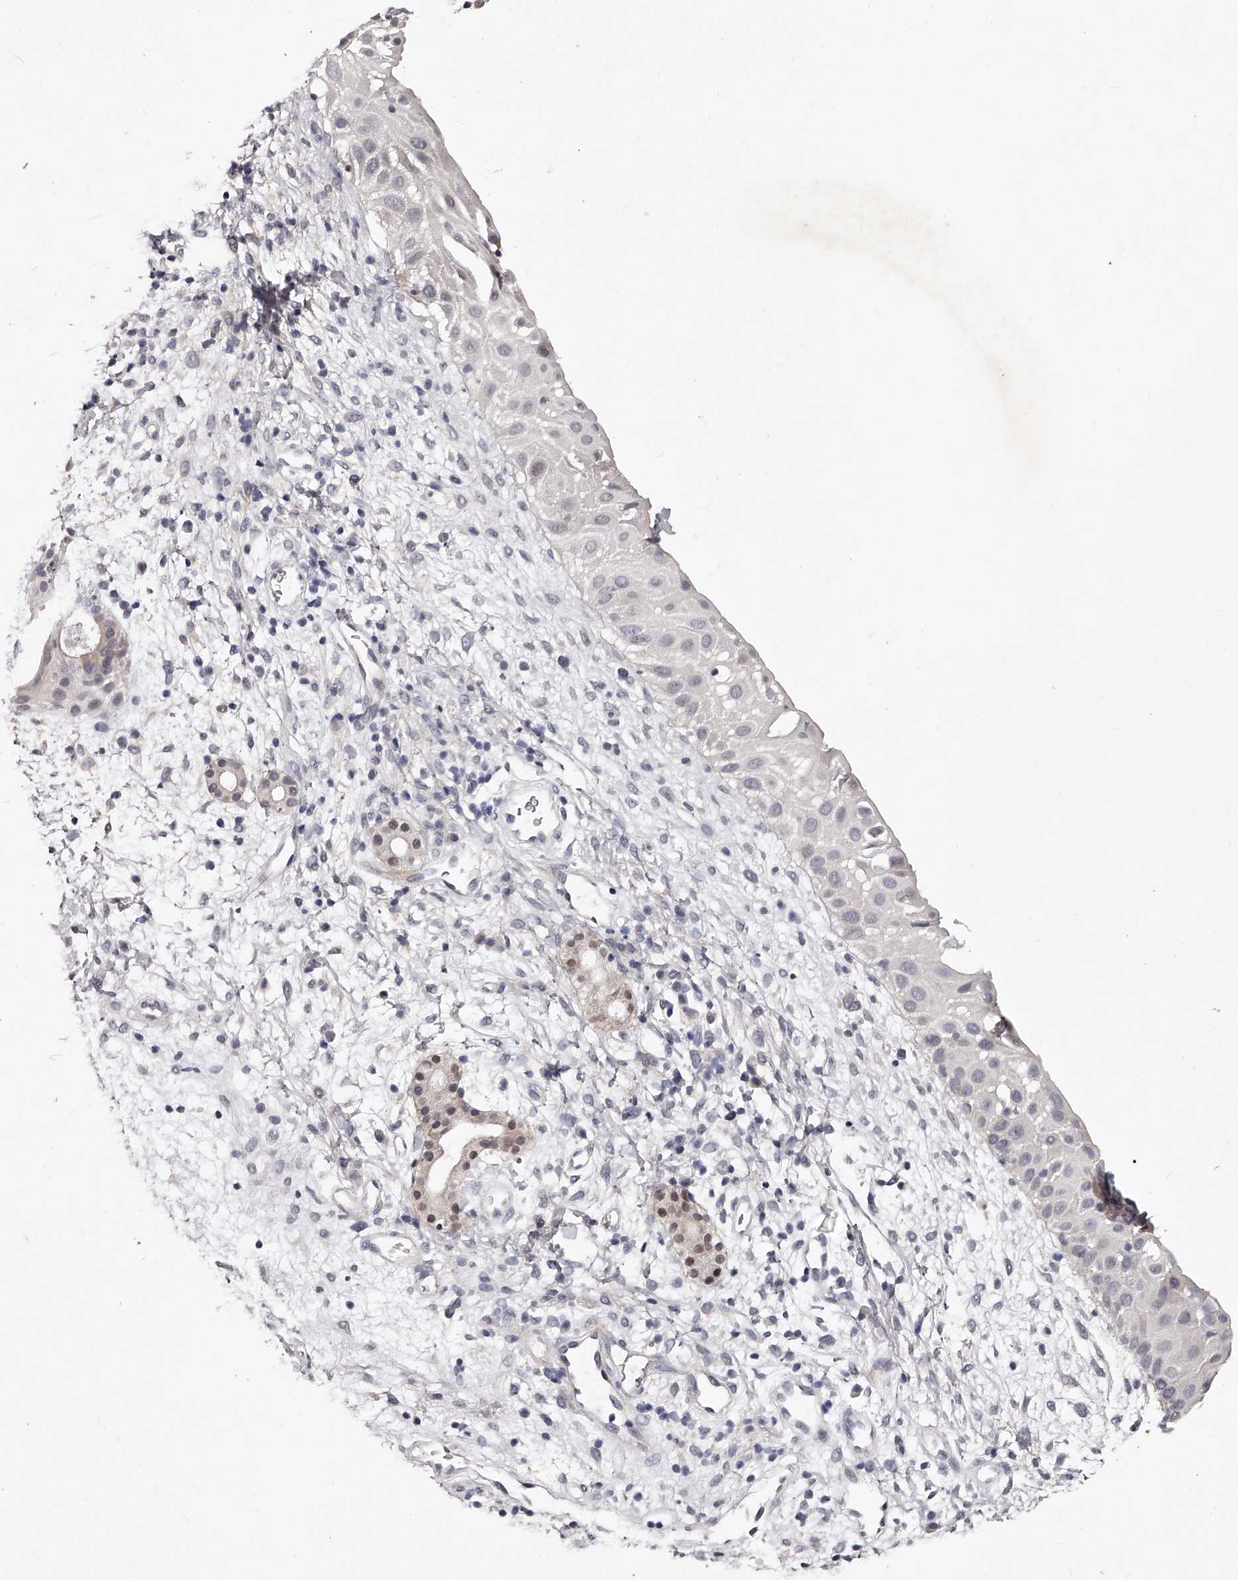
{"staining": {"intensity": "weak", "quantity": "<25%", "location": "cytoplasmic/membranous"}, "tissue": "nasopharynx", "cell_type": "Respiratory epithelial cells", "image_type": "normal", "snomed": [{"axis": "morphology", "description": "Normal tissue, NOS"}, {"axis": "topography", "description": "Nasopharynx"}], "caption": "Photomicrograph shows no protein staining in respiratory epithelial cells of normal nasopharynx.", "gene": "NT5DC1", "patient": {"sex": "male", "age": 22}}